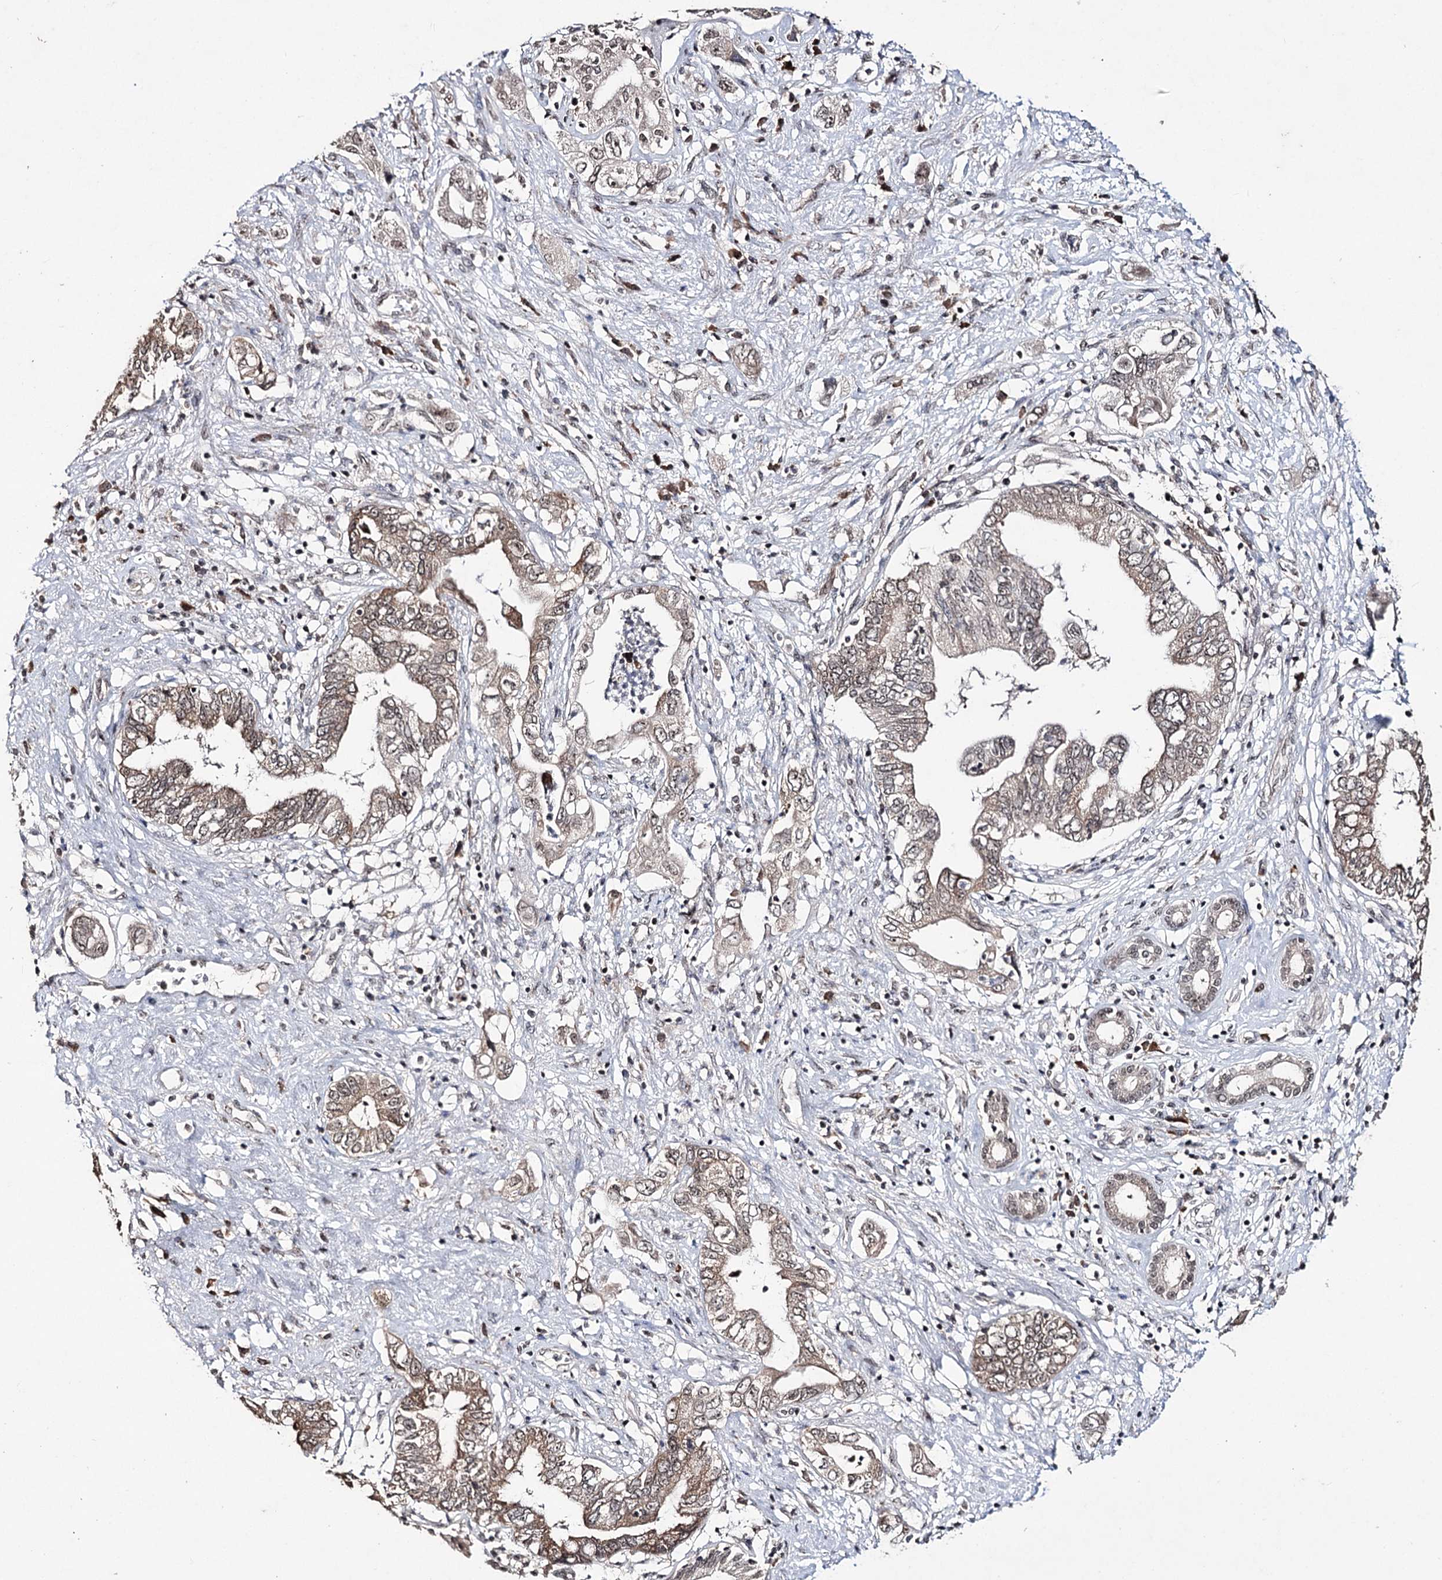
{"staining": {"intensity": "weak", "quantity": "25%-75%", "location": "cytoplasmic/membranous,nuclear"}, "tissue": "pancreatic cancer", "cell_type": "Tumor cells", "image_type": "cancer", "snomed": [{"axis": "morphology", "description": "Adenocarcinoma, NOS"}, {"axis": "topography", "description": "Pancreas"}], "caption": "Protein staining of pancreatic cancer (adenocarcinoma) tissue shows weak cytoplasmic/membranous and nuclear expression in approximately 25%-75% of tumor cells.", "gene": "VGLL4", "patient": {"sex": "female", "age": 73}}